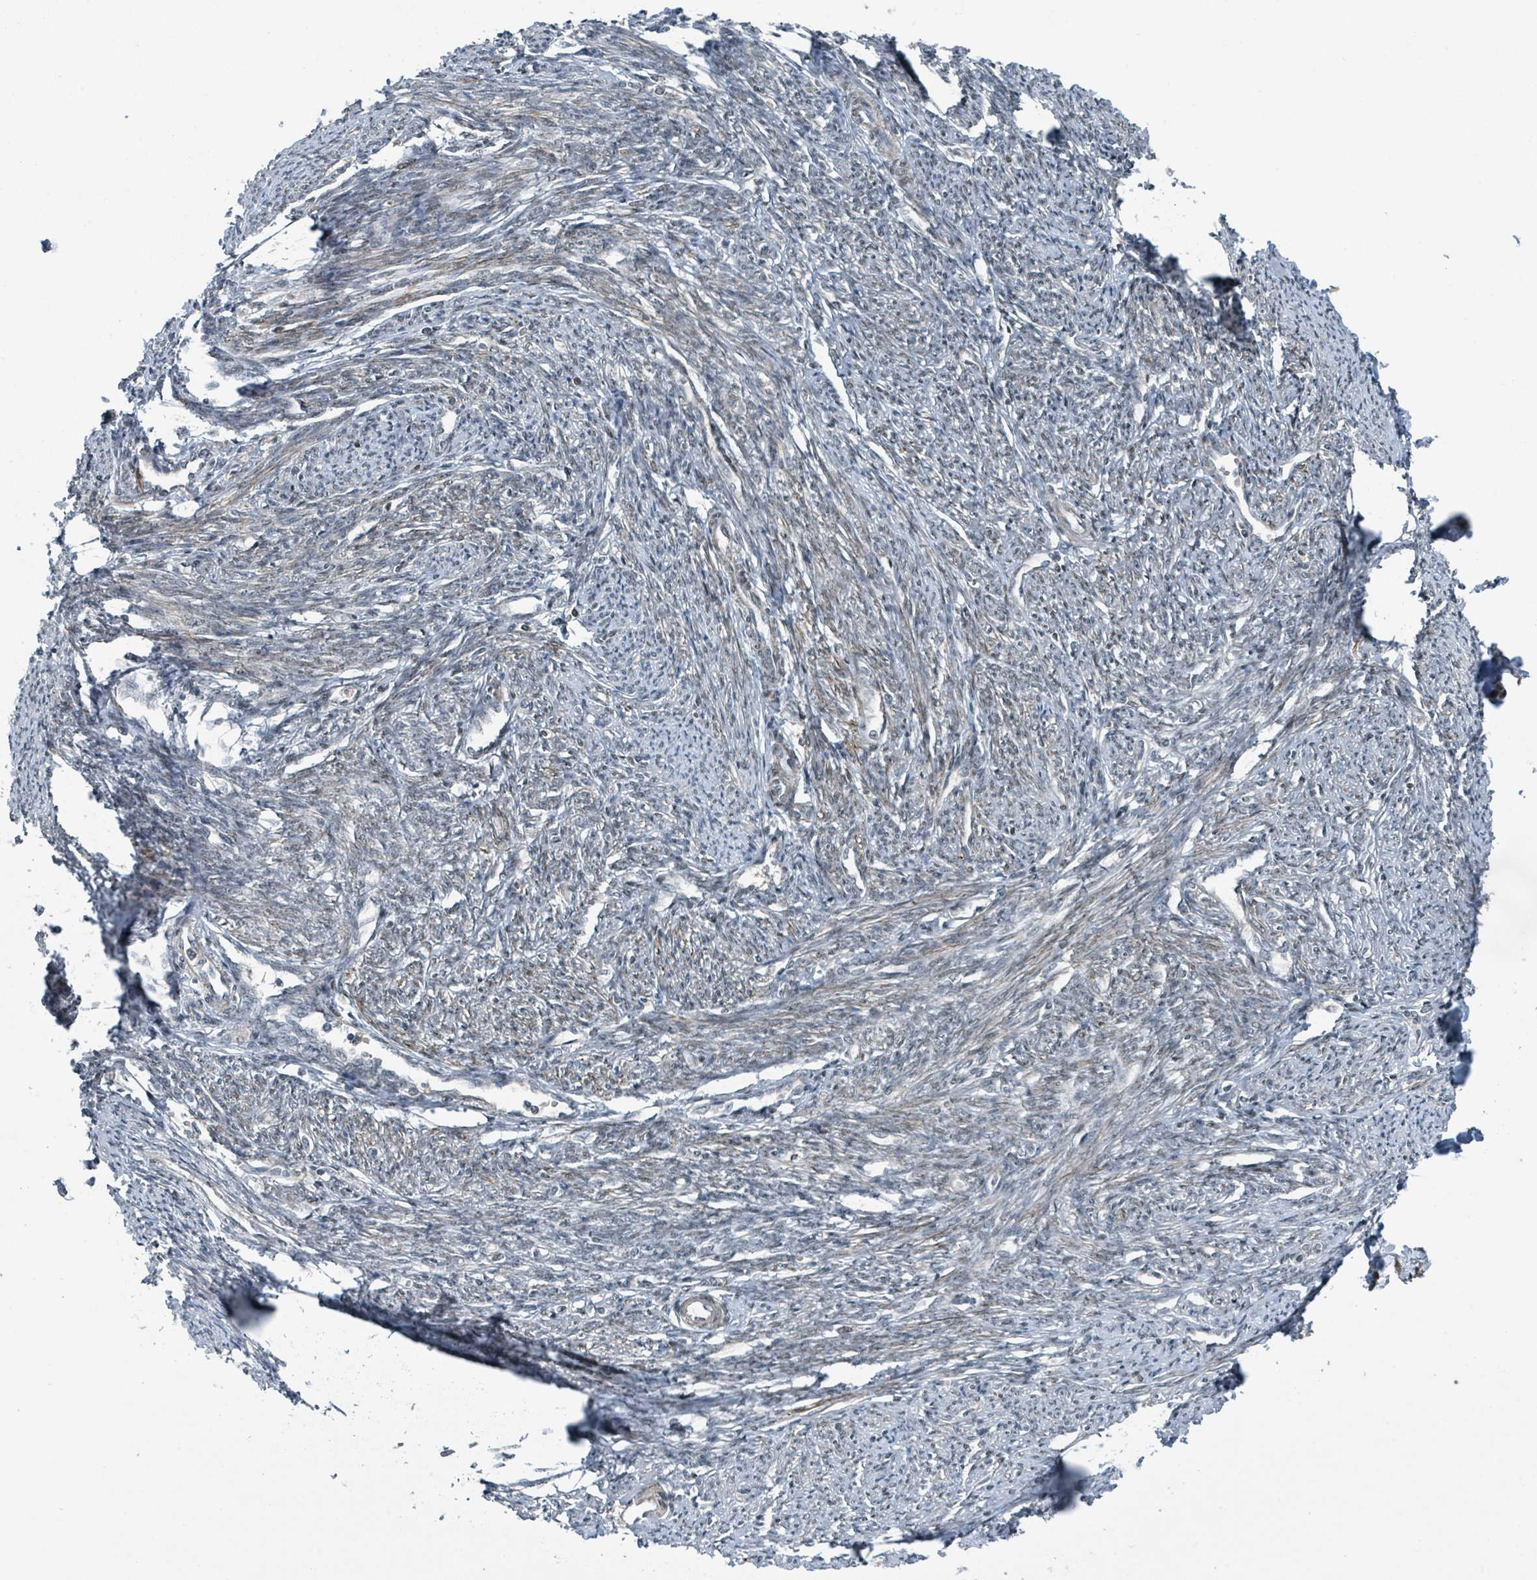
{"staining": {"intensity": "strong", "quantity": "25%-75%", "location": "cytoplasmic/membranous"}, "tissue": "smooth muscle", "cell_type": "Smooth muscle cells", "image_type": "normal", "snomed": [{"axis": "morphology", "description": "Normal tissue, NOS"}, {"axis": "topography", "description": "Smooth muscle"}, {"axis": "topography", "description": "Fallopian tube"}], "caption": "A brown stain labels strong cytoplasmic/membranous positivity of a protein in smooth muscle cells of normal smooth muscle.", "gene": "PHIP", "patient": {"sex": "female", "age": 59}}